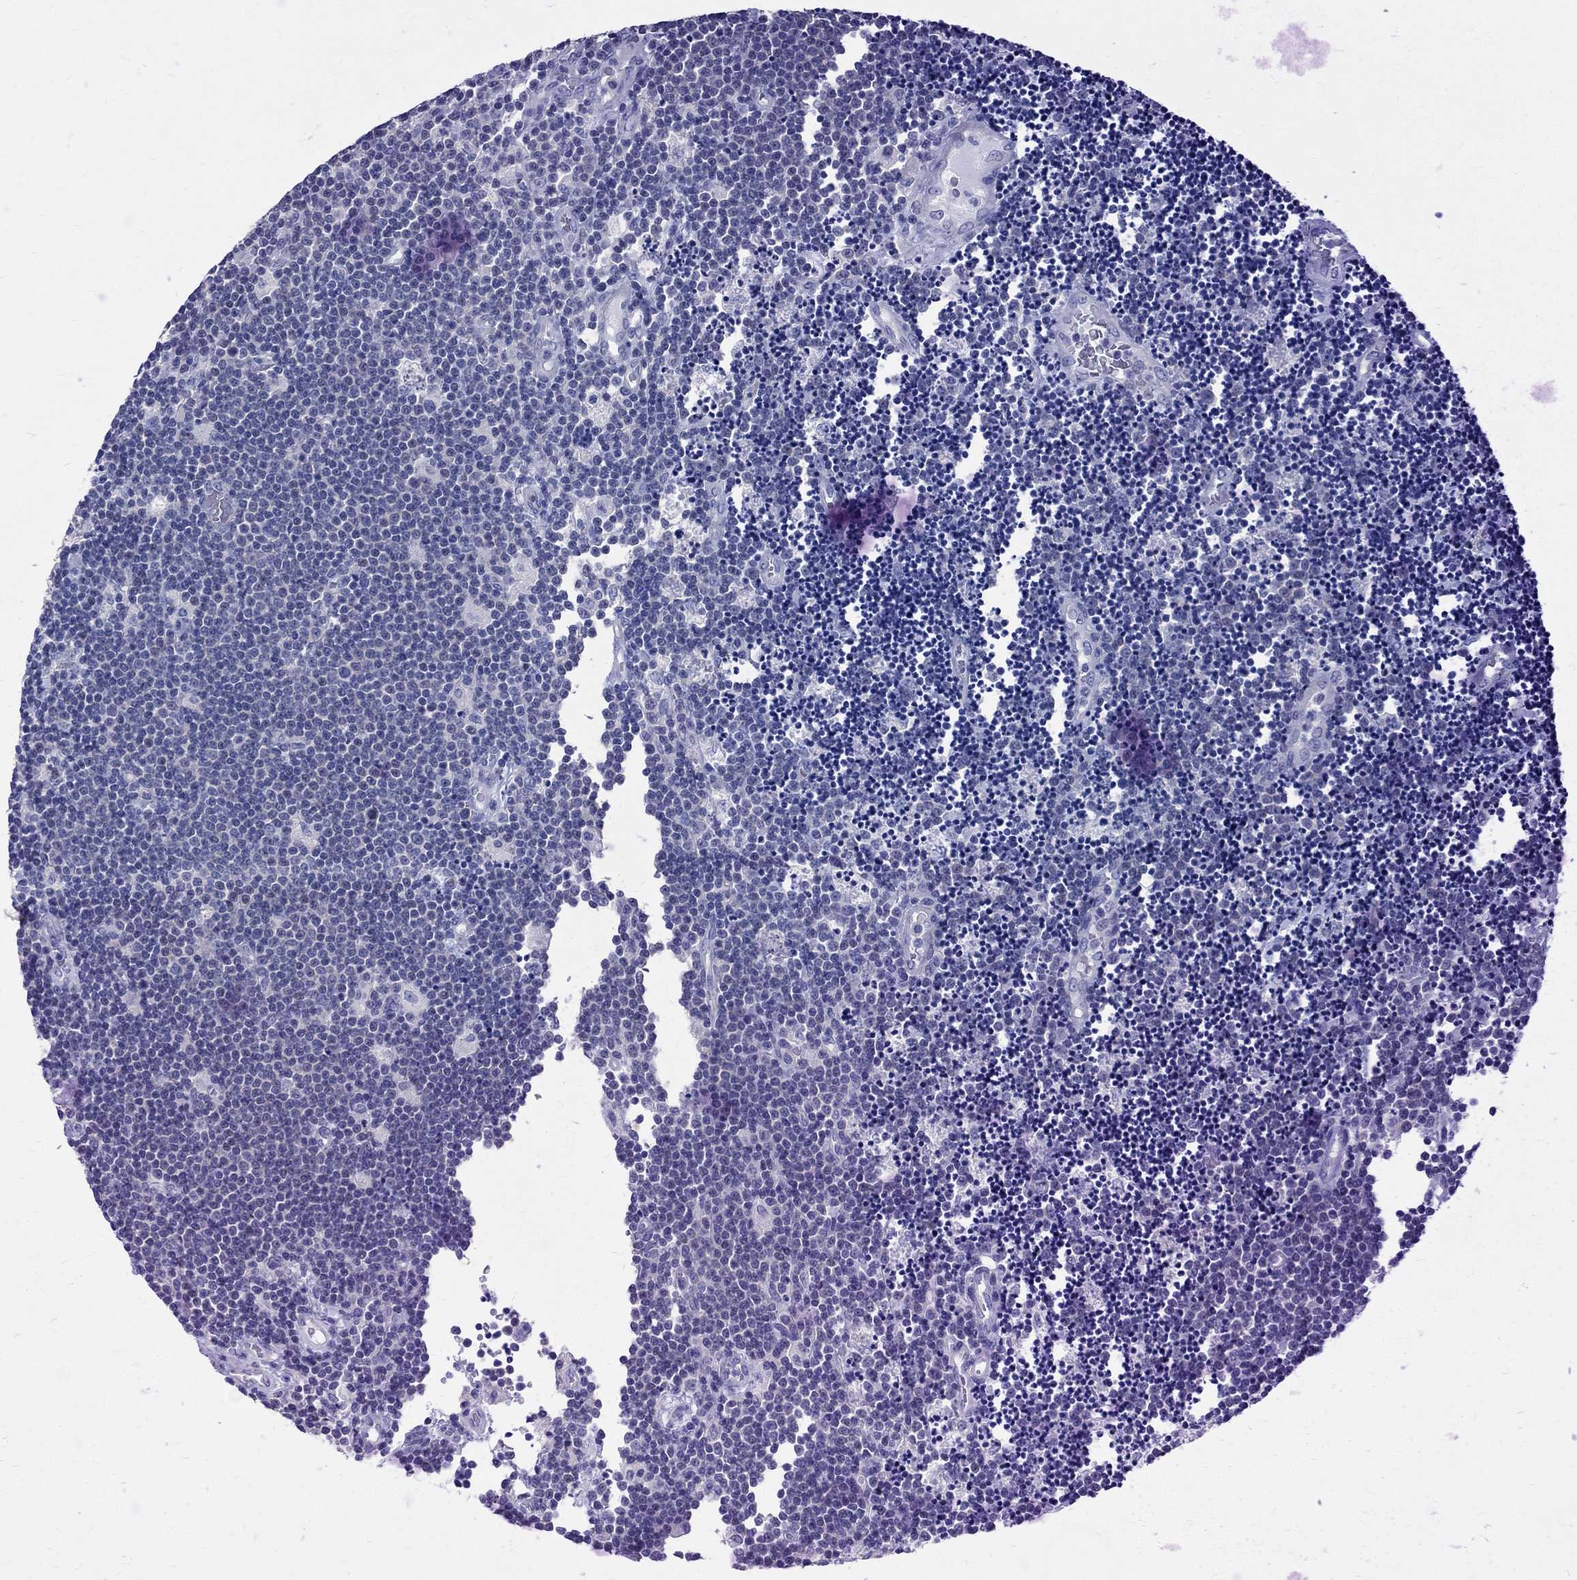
{"staining": {"intensity": "negative", "quantity": "none", "location": "none"}, "tissue": "lymphoma", "cell_type": "Tumor cells", "image_type": "cancer", "snomed": [{"axis": "morphology", "description": "Malignant lymphoma, non-Hodgkin's type, Low grade"}, {"axis": "topography", "description": "Brain"}], "caption": "Low-grade malignant lymphoma, non-Hodgkin's type stained for a protein using immunohistochemistry shows no staining tumor cells.", "gene": "MAGEB6", "patient": {"sex": "female", "age": 66}}